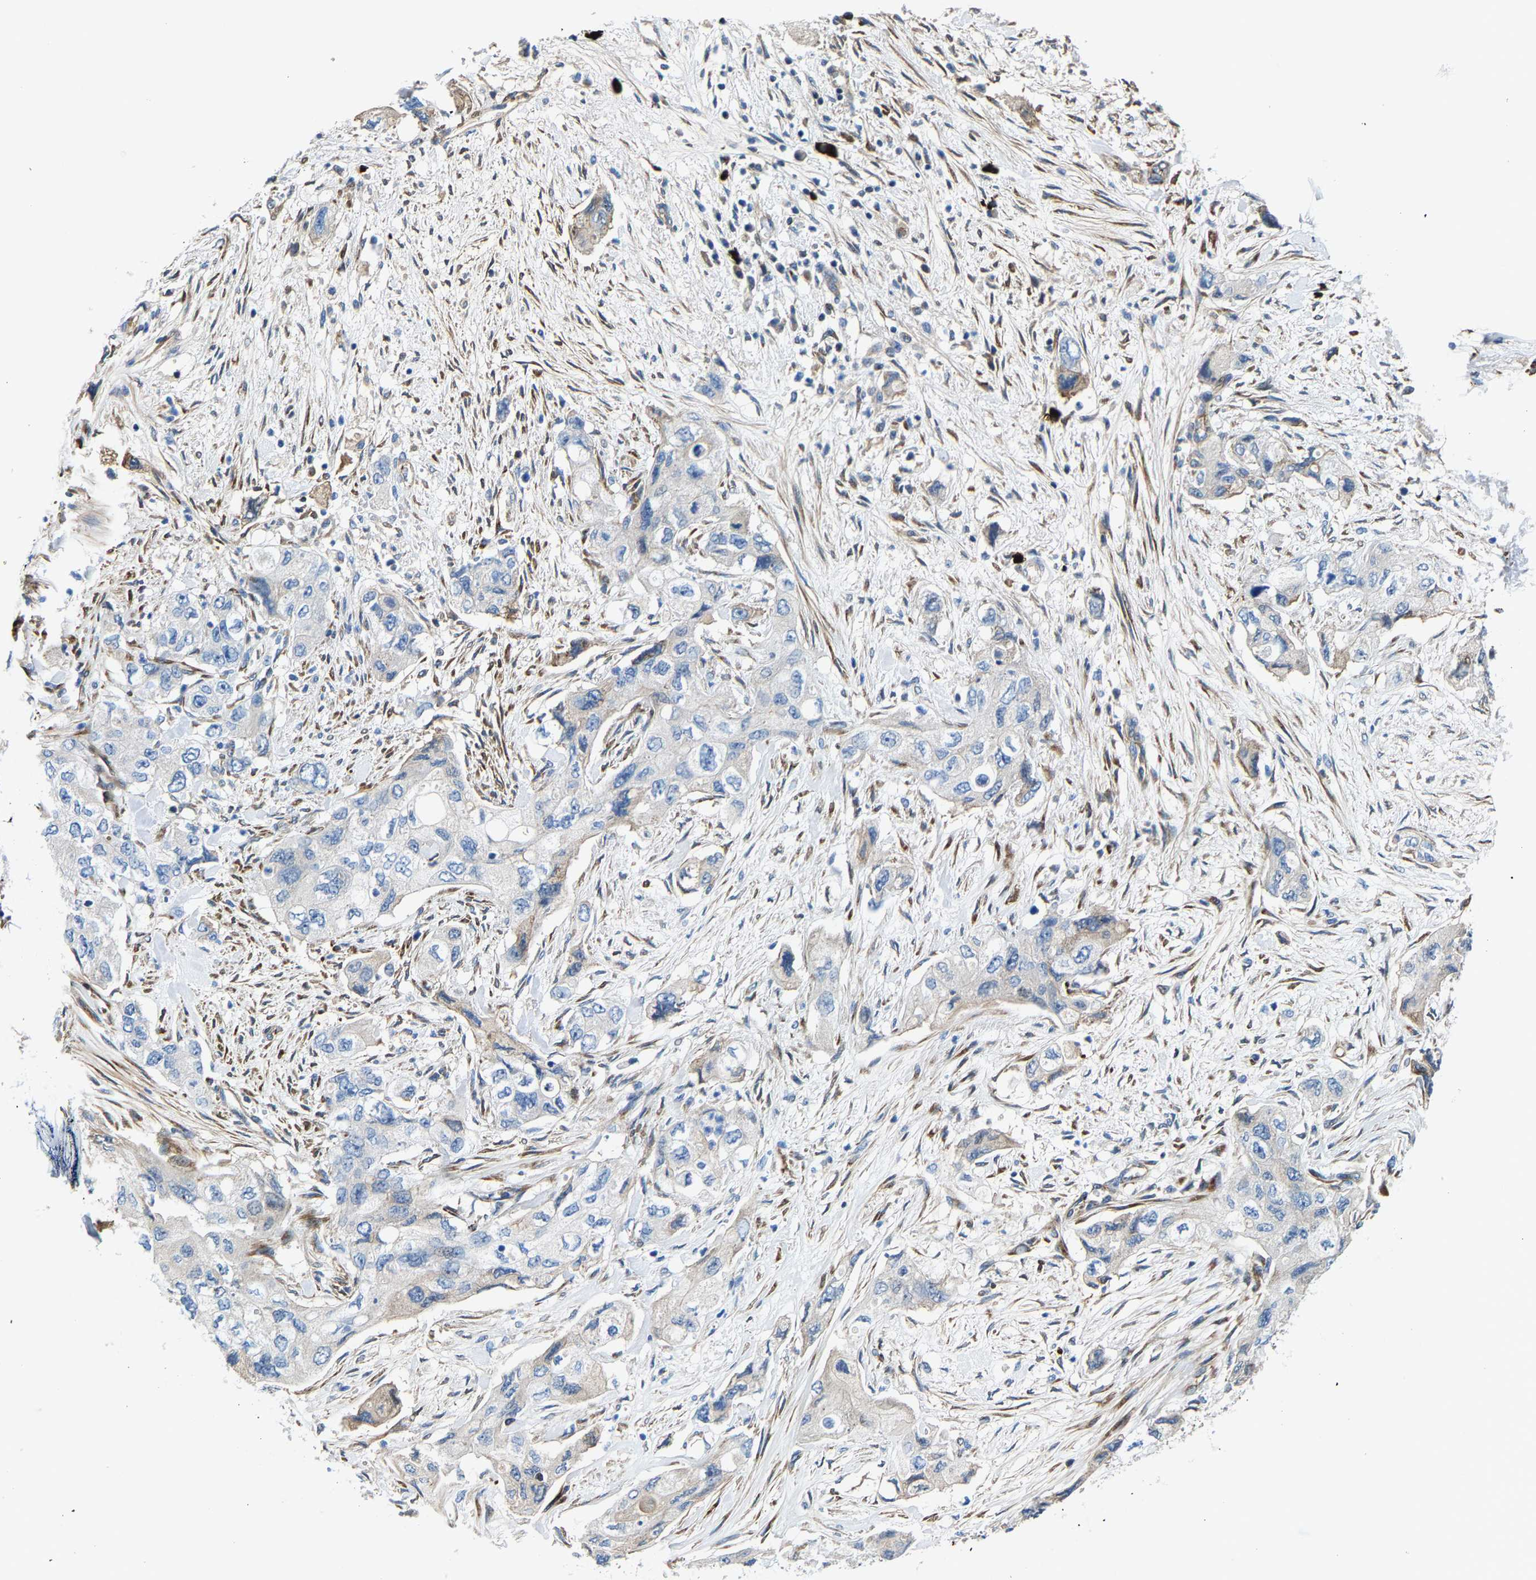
{"staining": {"intensity": "negative", "quantity": "none", "location": "none"}, "tissue": "pancreatic cancer", "cell_type": "Tumor cells", "image_type": "cancer", "snomed": [{"axis": "morphology", "description": "Adenocarcinoma, NOS"}, {"axis": "topography", "description": "Pancreas"}], "caption": "Histopathology image shows no significant protein expression in tumor cells of pancreatic adenocarcinoma.", "gene": "DPP7", "patient": {"sex": "female", "age": 73}}